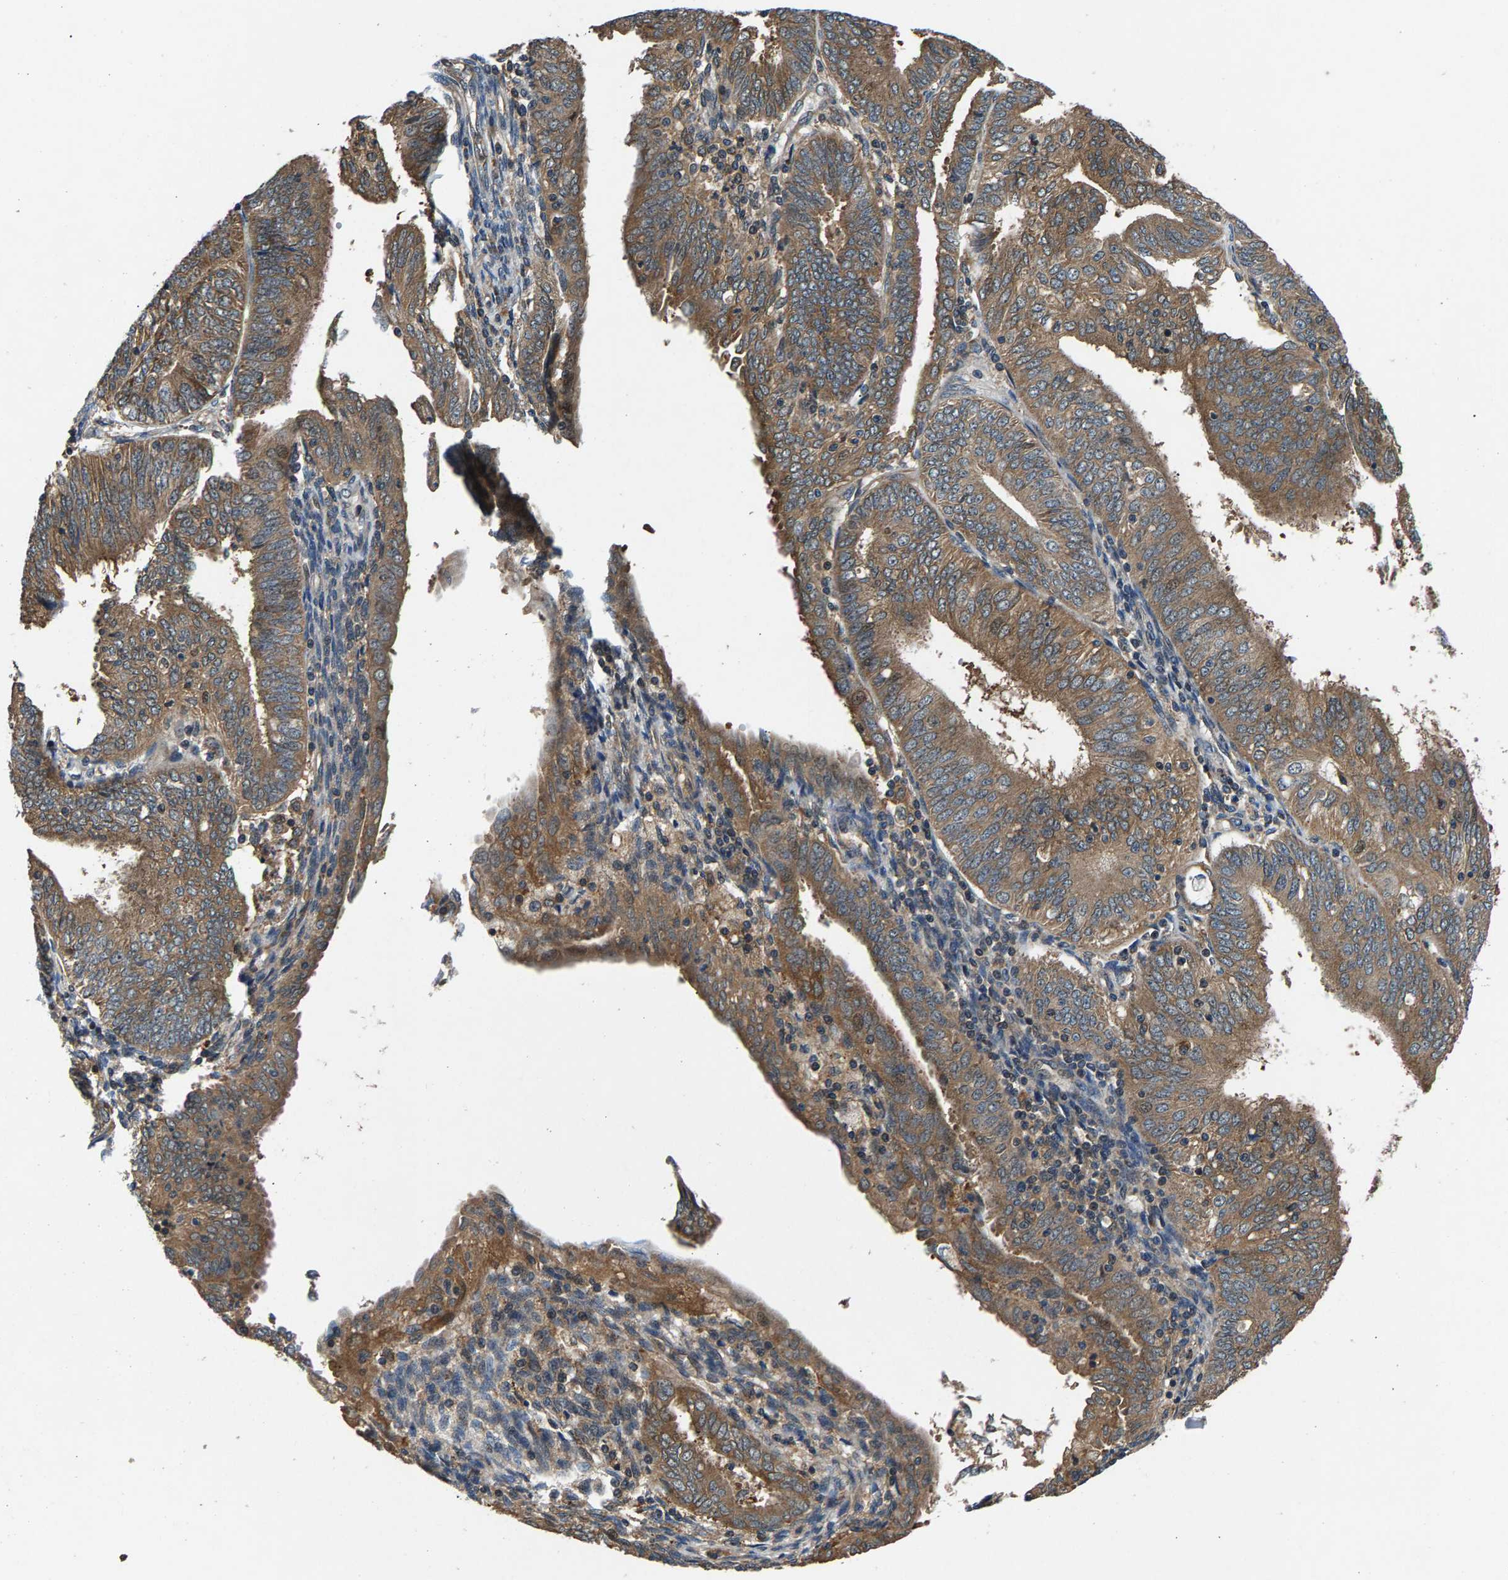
{"staining": {"intensity": "moderate", "quantity": ">75%", "location": "cytoplasmic/membranous"}, "tissue": "endometrial cancer", "cell_type": "Tumor cells", "image_type": "cancer", "snomed": [{"axis": "morphology", "description": "Adenocarcinoma, NOS"}, {"axis": "topography", "description": "Endometrium"}], "caption": "Protein expression analysis of human endometrial cancer reveals moderate cytoplasmic/membranous expression in approximately >75% of tumor cells.", "gene": "FAM78A", "patient": {"sex": "female", "age": 58}}